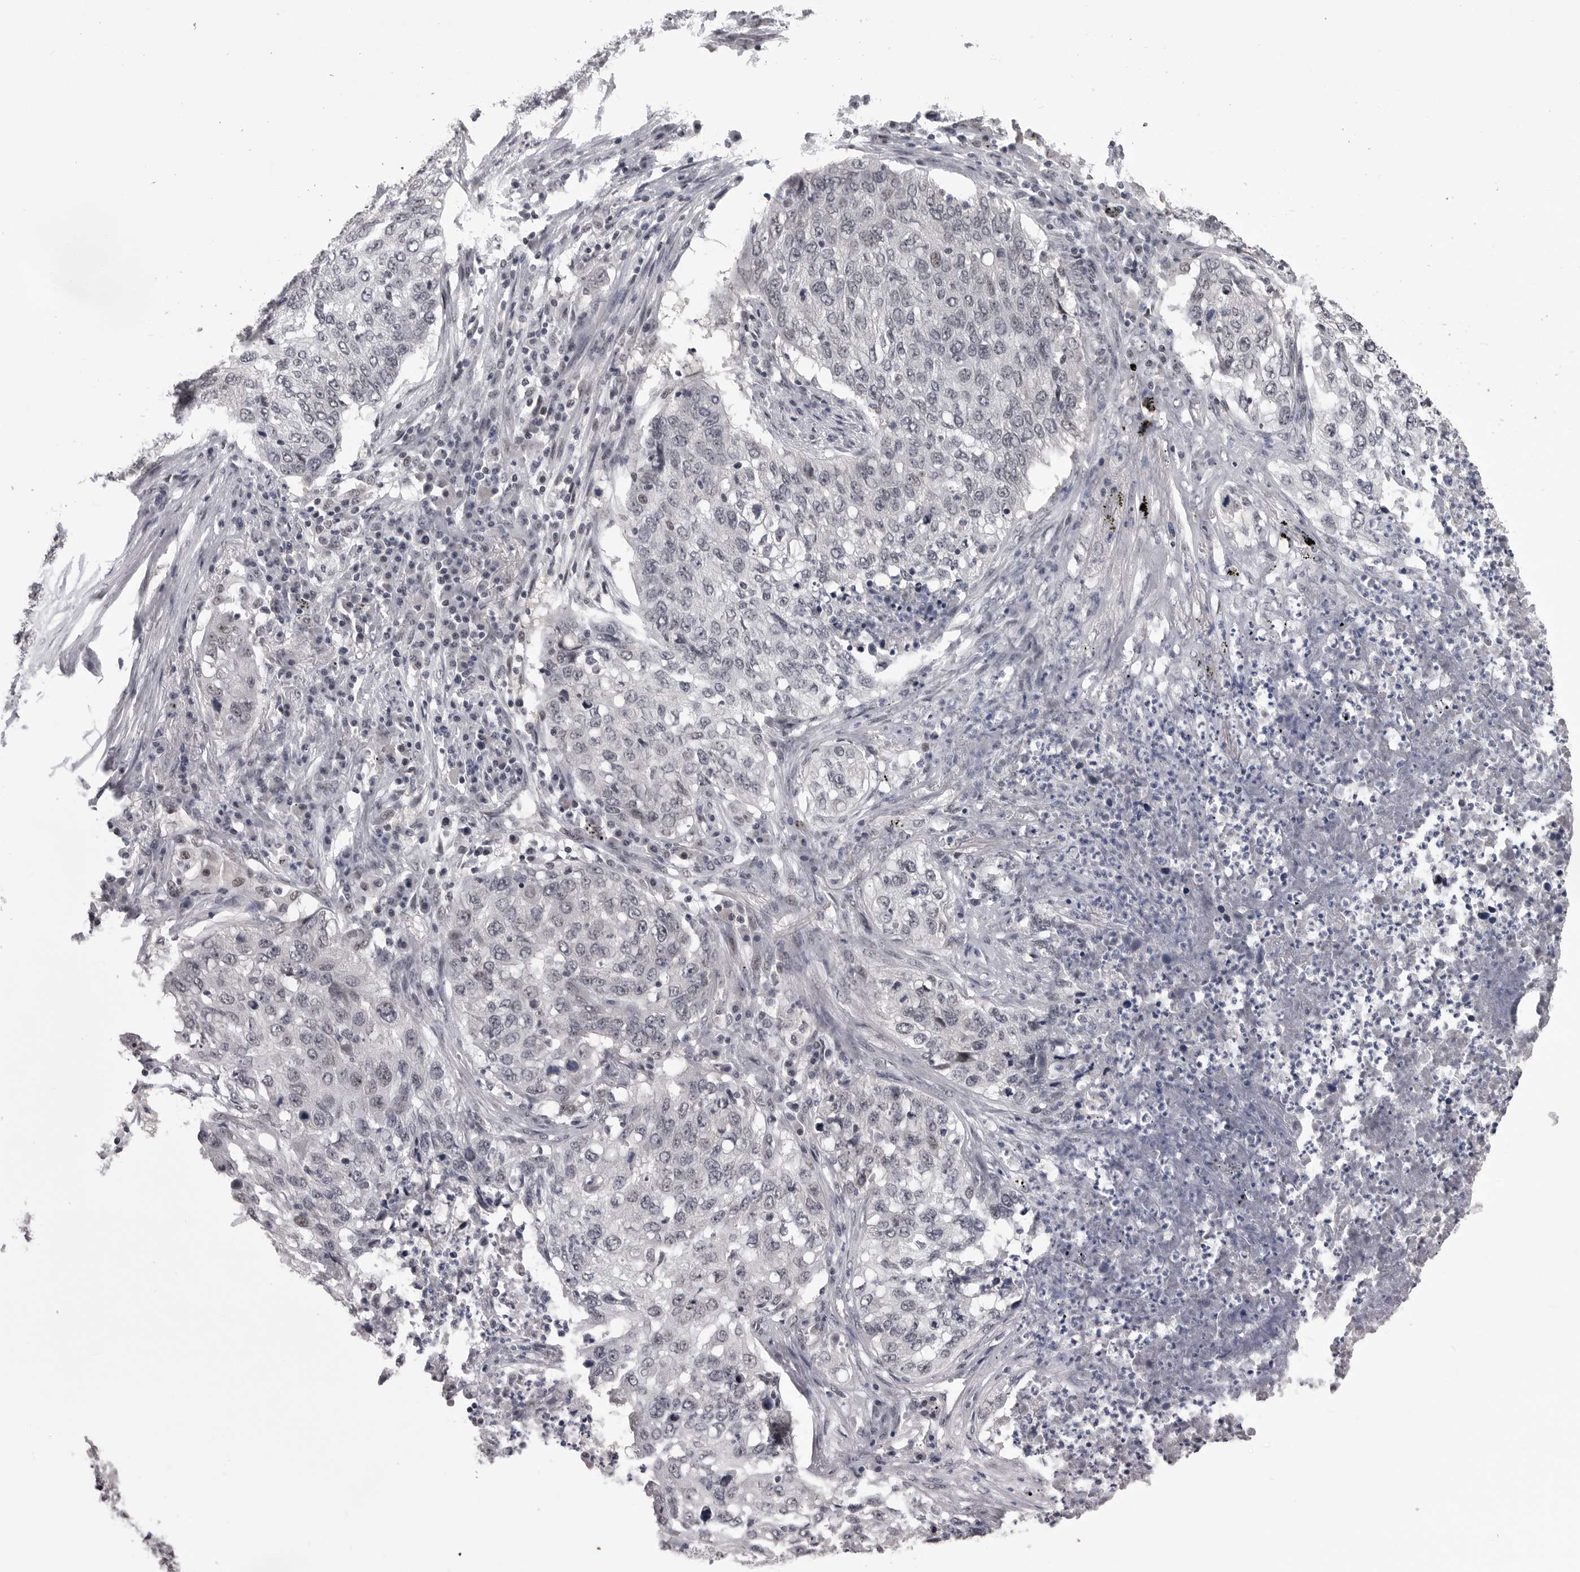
{"staining": {"intensity": "negative", "quantity": "none", "location": "none"}, "tissue": "lung cancer", "cell_type": "Tumor cells", "image_type": "cancer", "snomed": [{"axis": "morphology", "description": "Squamous cell carcinoma, NOS"}, {"axis": "topography", "description": "Lung"}], "caption": "IHC histopathology image of human lung cancer stained for a protein (brown), which reveals no positivity in tumor cells. The staining was performed using DAB (3,3'-diaminobenzidine) to visualize the protein expression in brown, while the nuclei were stained in blue with hematoxylin (Magnification: 20x).", "gene": "DLG2", "patient": {"sex": "female", "age": 63}}